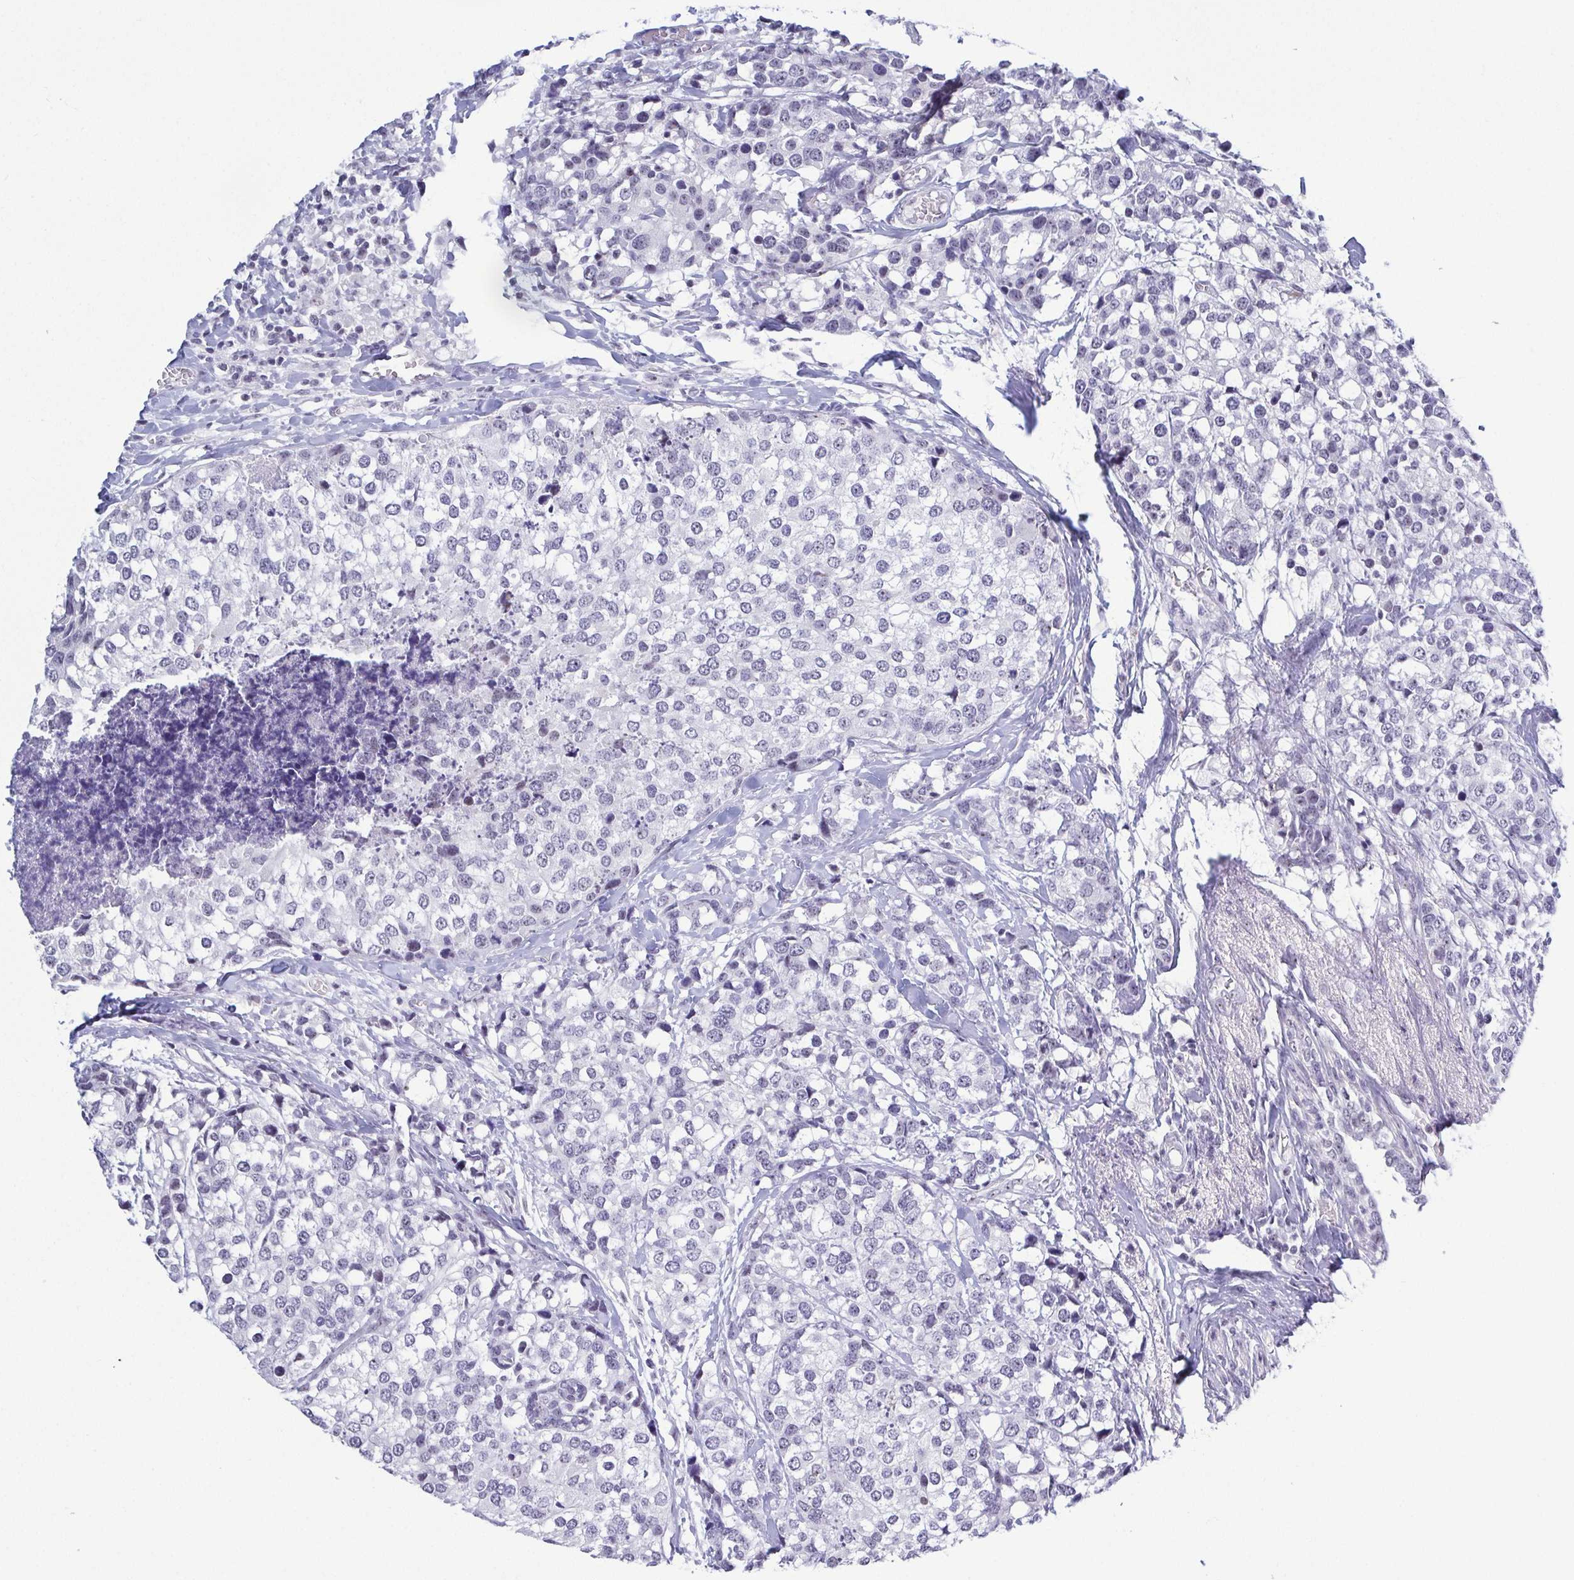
{"staining": {"intensity": "negative", "quantity": "none", "location": "none"}, "tissue": "breast cancer", "cell_type": "Tumor cells", "image_type": "cancer", "snomed": [{"axis": "morphology", "description": "Lobular carcinoma"}, {"axis": "topography", "description": "Breast"}], "caption": "DAB immunohistochemical staining of breast lobular carcinoma exhibits no significant staining in tumor cells.", "gene": "BZW1", "patient": {"sex": "female", "age": 59}}